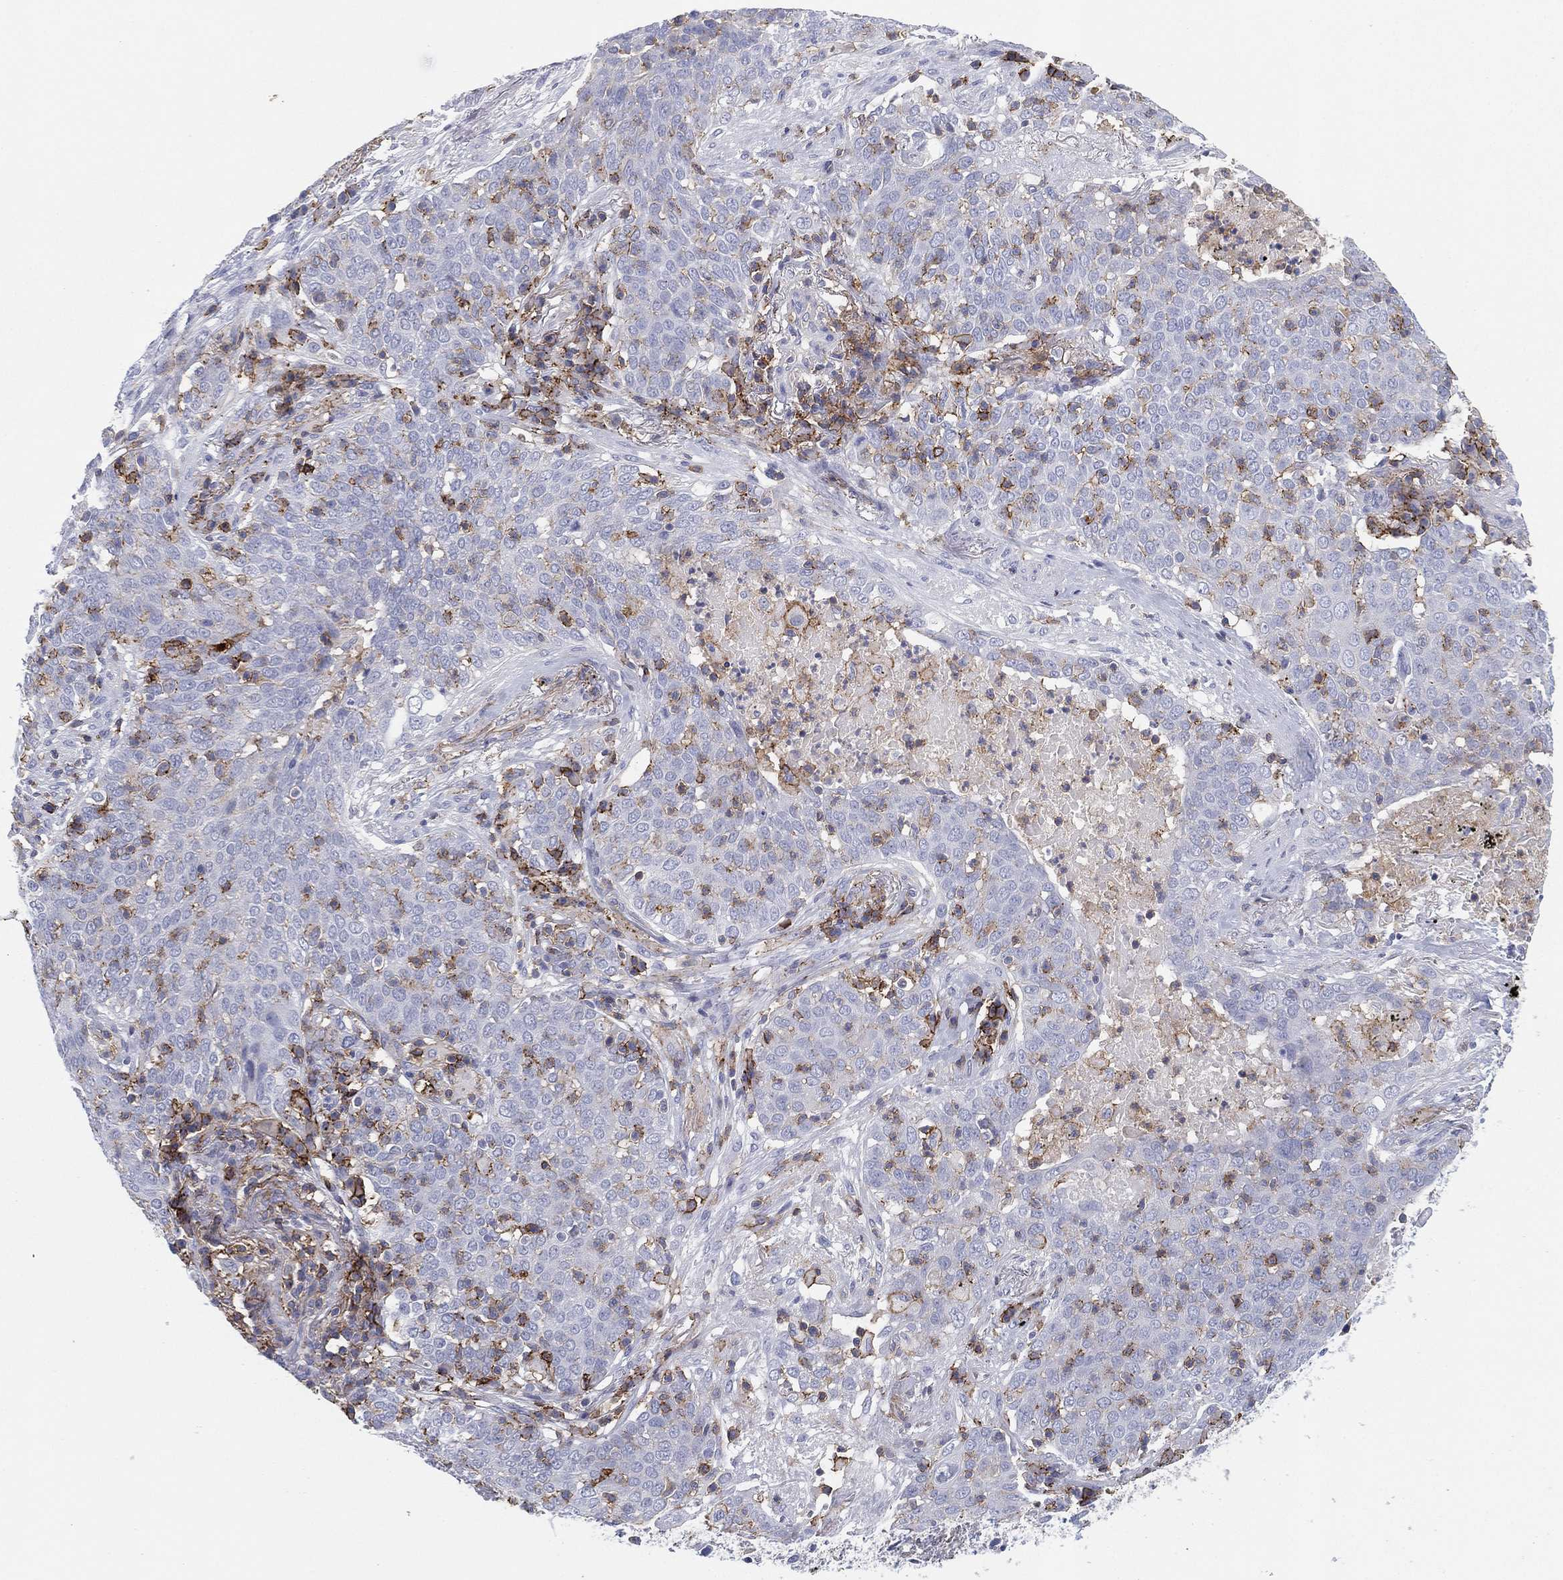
{"staining": {"intensity": "negative", "quantity": "none", "location": "none"}, "tissue": "lung cancer", "cell_type": "Tumor cells", "image_type": "cancer", "snomed": [{"axis": "morphology", "description": "Squamous cell carcinoma, NOS"}, {"axis": "topography", "description": "Lung"}], "caption": "This is an immunohistochemistry (IHC) micrograph of human lung cancer. There is no staining in tumor cells.", "gene": "SELPLG", "patient": {"sex": "male", "age": 82}}